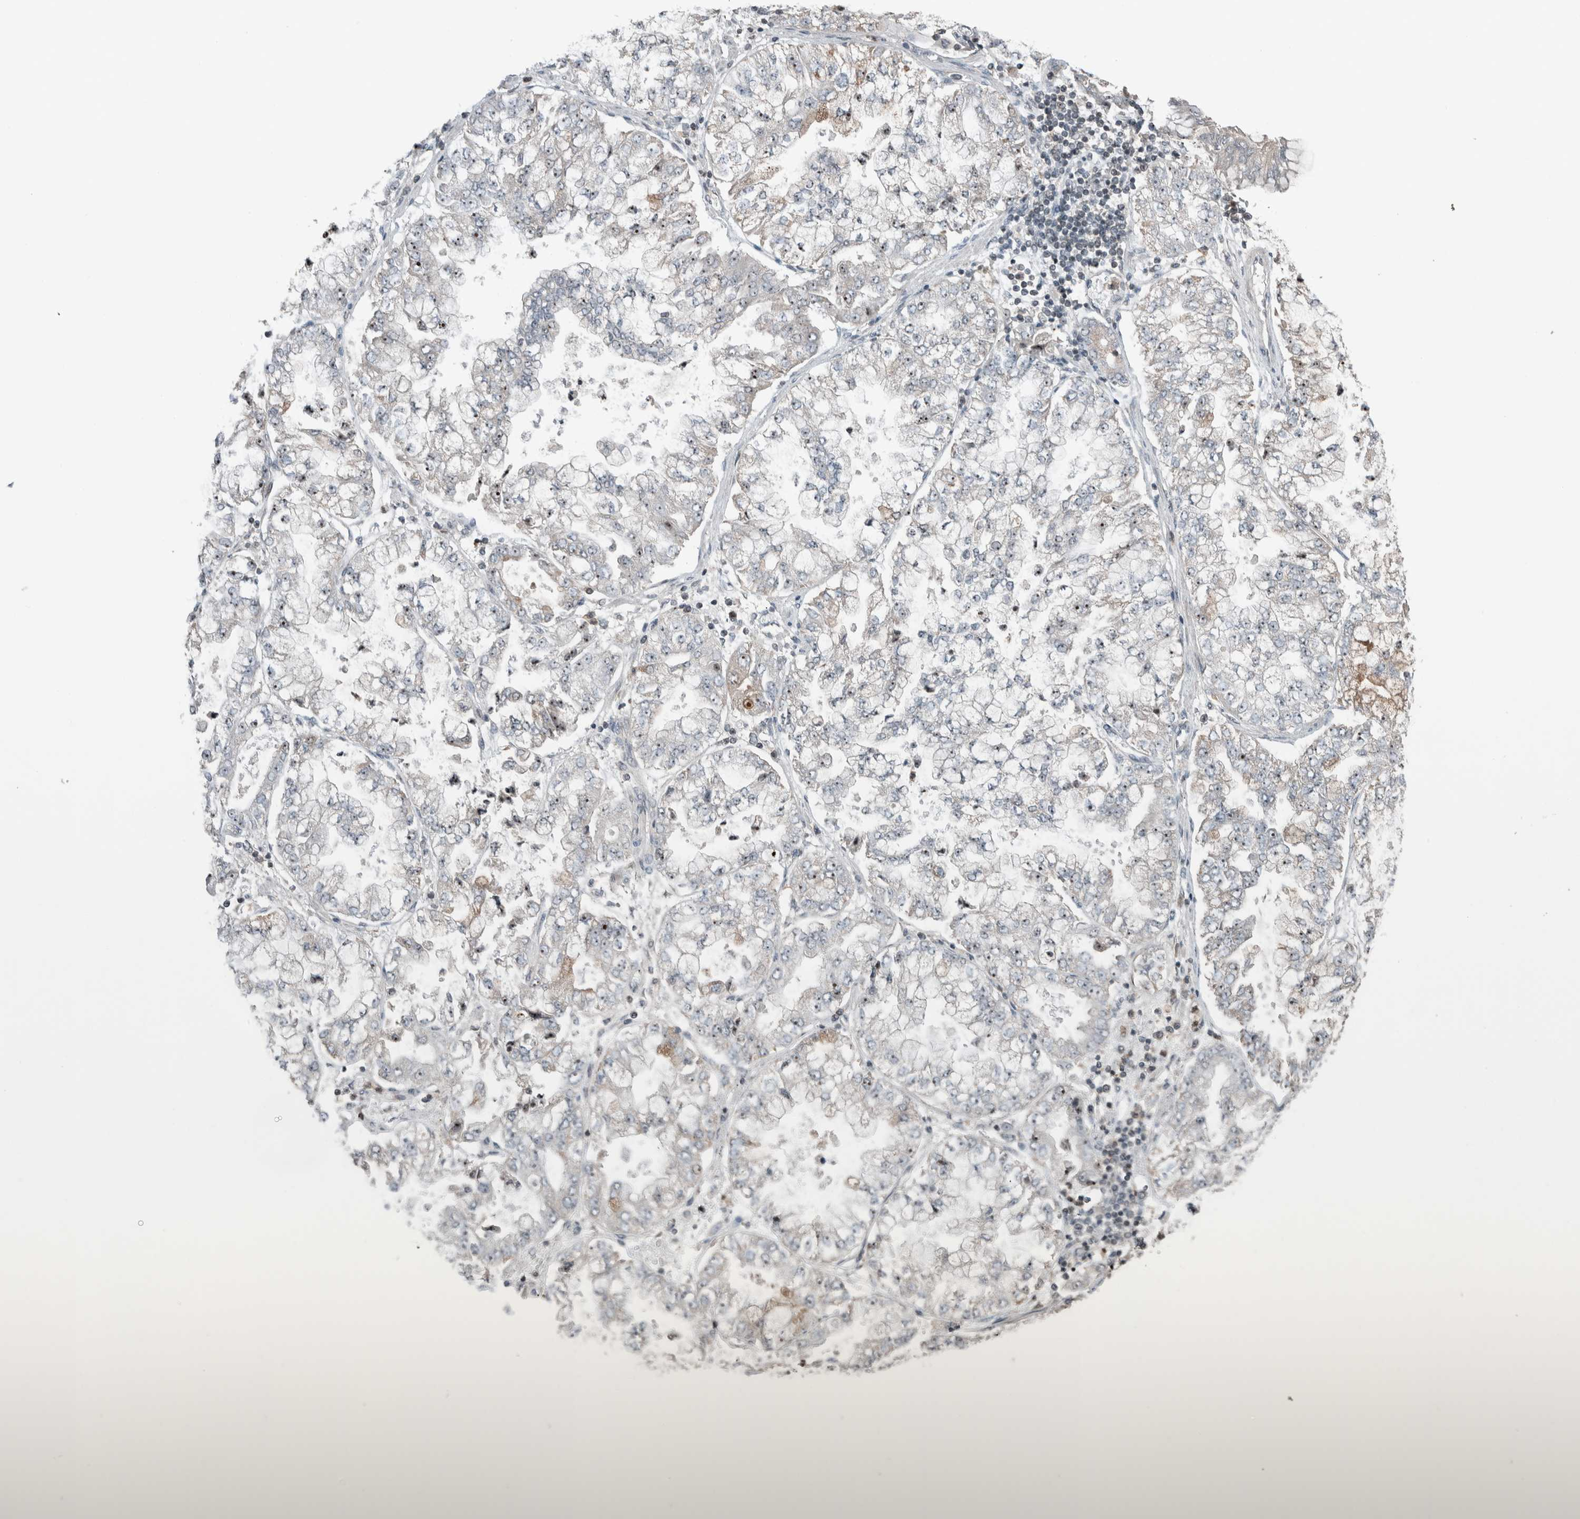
{"staining": {"intensity": "moderate", "quantity": "<25%", "location": "nuclear"}, "tissue": "stomach cancer", "cell_type": "Tumor cells", "image_type": "cancer", "snomed": [{"axis": "morphology", "description": "Adenocarcinoma, NOS"}, {"axis": "topography", "description": "Stomach"}], "caption": "There is low levels of moderate nuclear staining in tumor cells of stomach adenocarcinoma, as demonstrated by immunohistochemical staining (brown color).", "gene": "RPF1", "patient": {"sex": "male", "age": 76}}